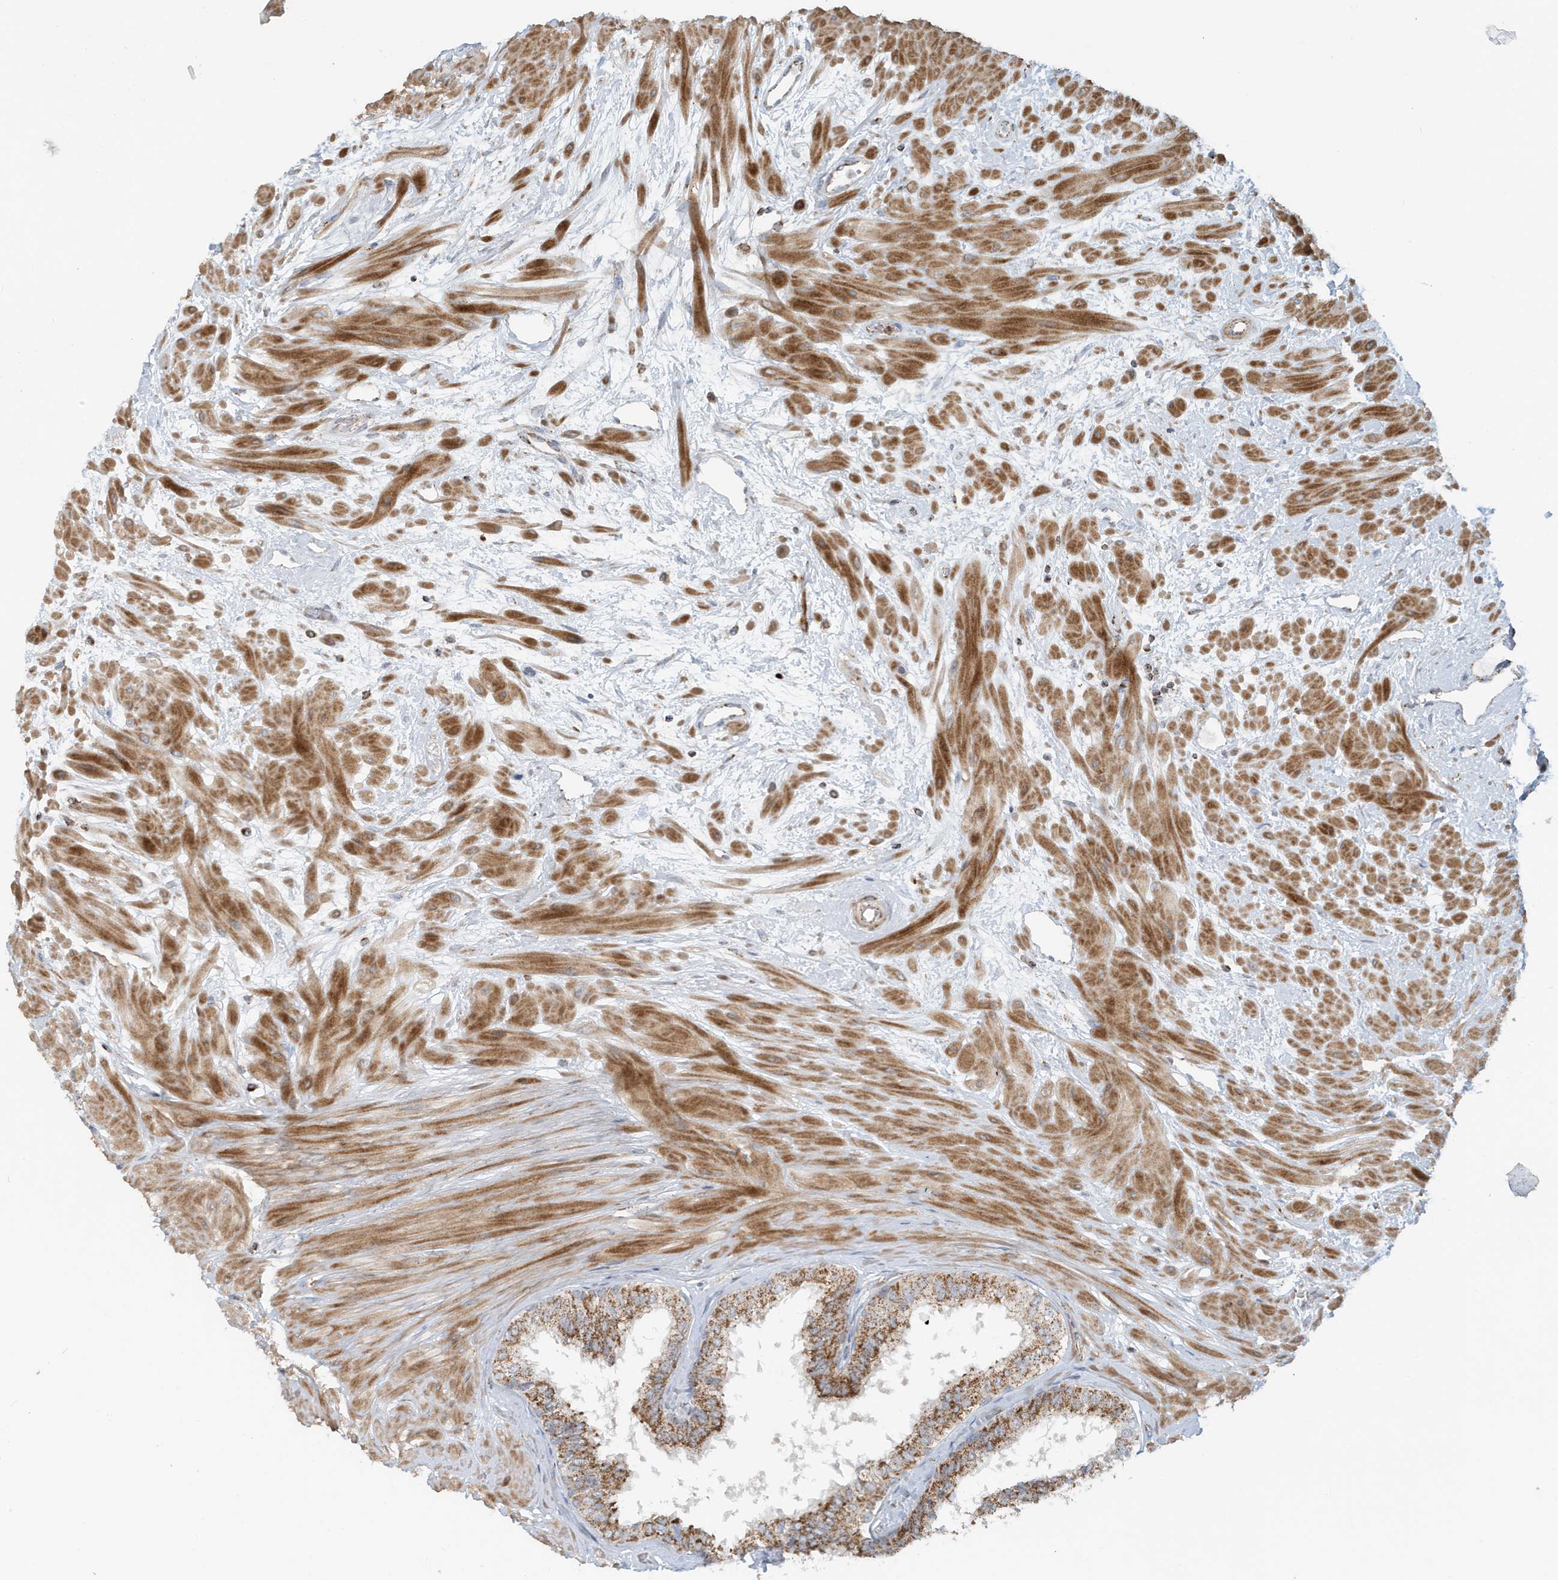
{"staining": {"intensity": "moderate", "quantity": ">75%", "location": "cytoplasmic/membranous"}, "tissue": "prostate", "cell_type": "Glandular cells", "image_type": "normal", "snomed": [{"axis": "morphology", "description": "Normal tissue, NOS"}, {"axis": "topography", "description": "Prostate"}], "caption": "An image of human prostate stained for a protein demonstrates moderate cytoplasmic/membranous brown staining in glandular cells.", "gene": "MAN1A1", "patient": {"sex": "male", "age": 48}}